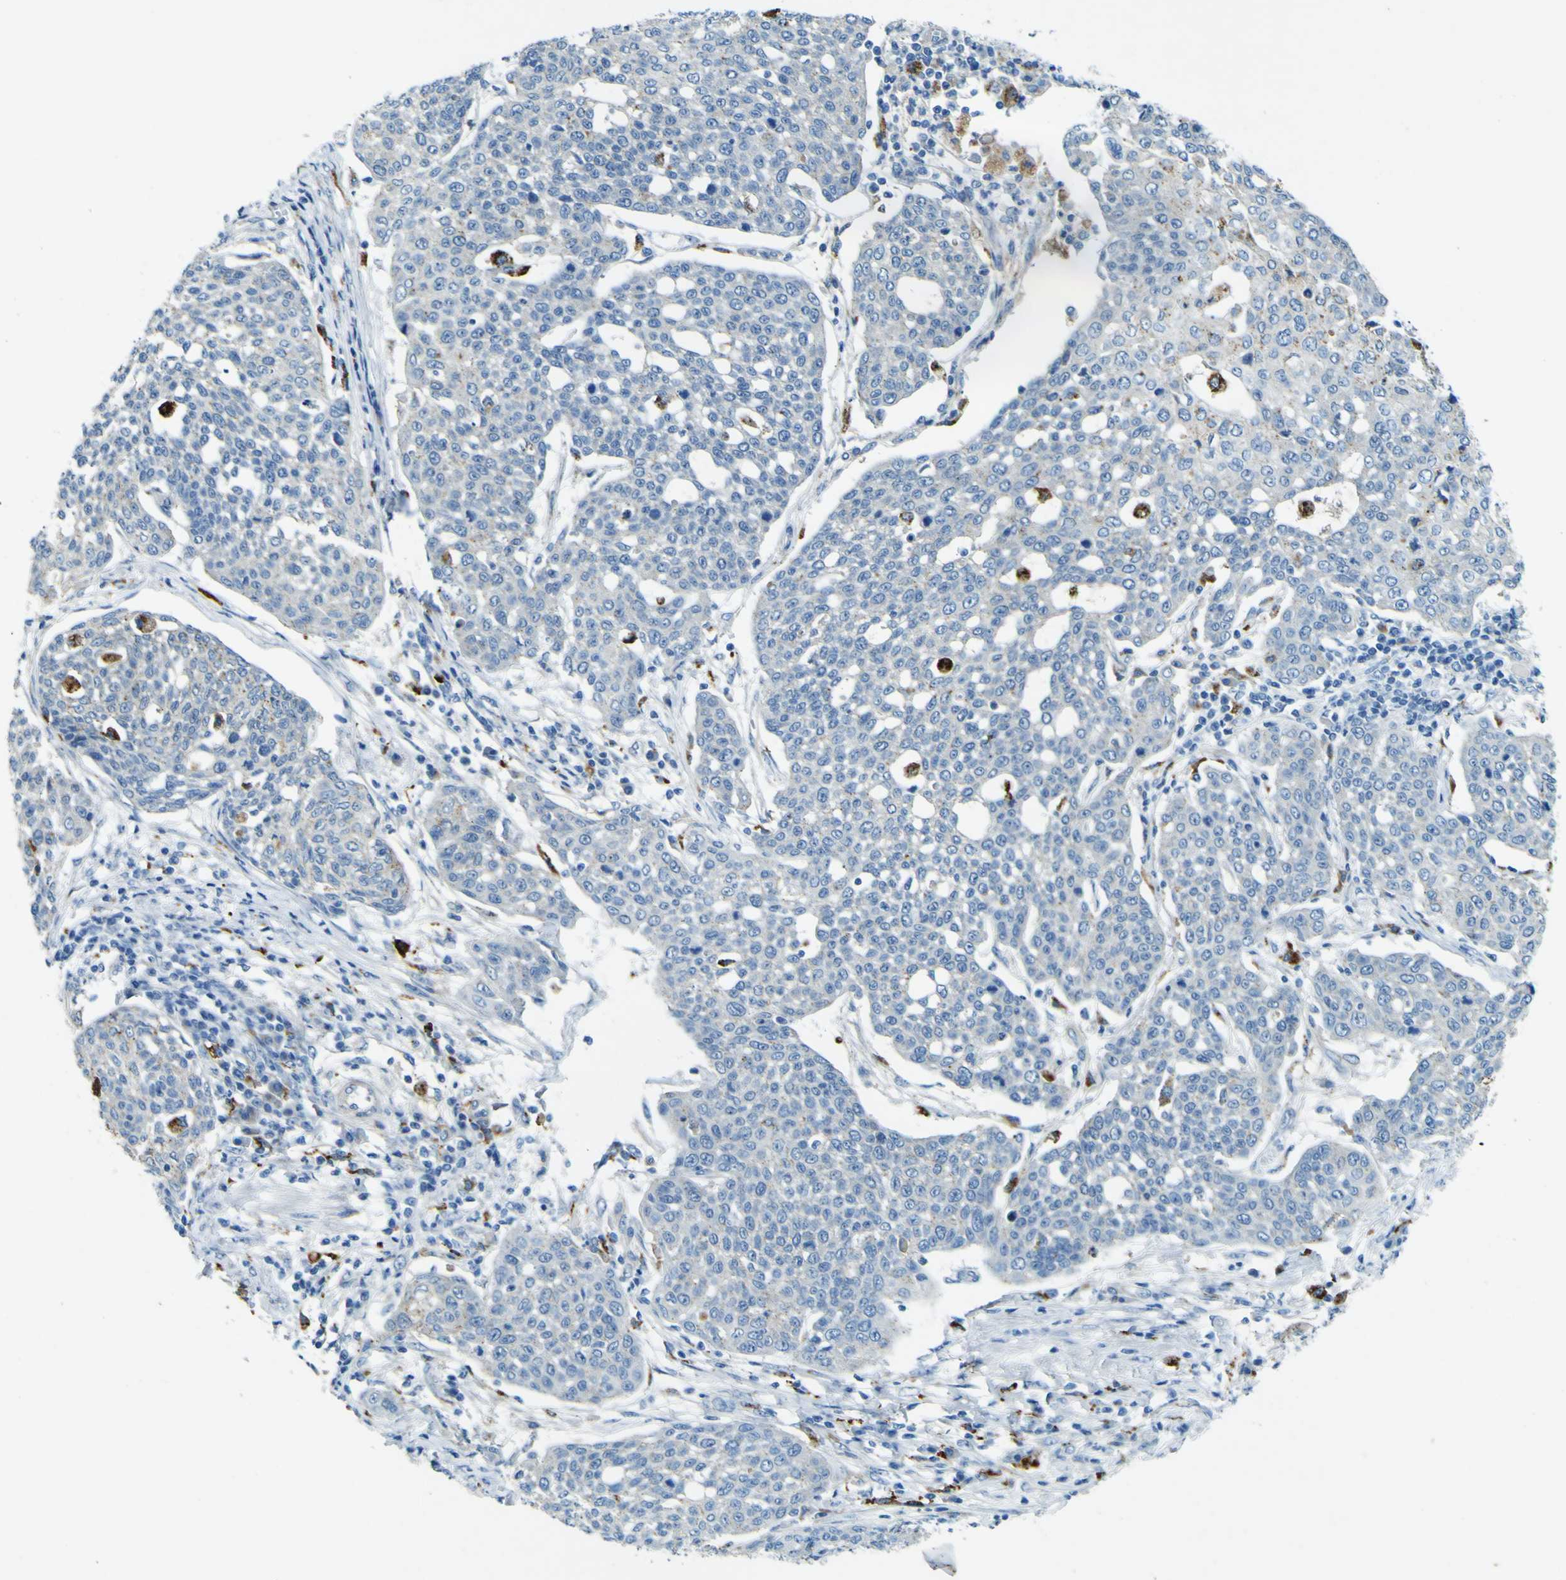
{"staining": {"intensity": "negative", "quantity": "none", "location": "none"}, "tissue": "cervical cancer", "cell_type": "Tumor cells", "image_type": "cancer", "snomed": [{"axis": "morphology", "description": "Squamous cell carcinoma, NOS"}, {"axis": "topography", "description": "Cervix"}], "caption": "Immunohistochemistry (IHC) image of neoplastic tissue: human cervical cancer stained with DAB (3,3'-diaminobenzidine) displays no significant protein expression in tumor cells. (Brightfield microscopy of DAB immunohistochemistry at high magnification).", "gene": "PDE9A", "patient": {"sex": "female", "age": 34}}